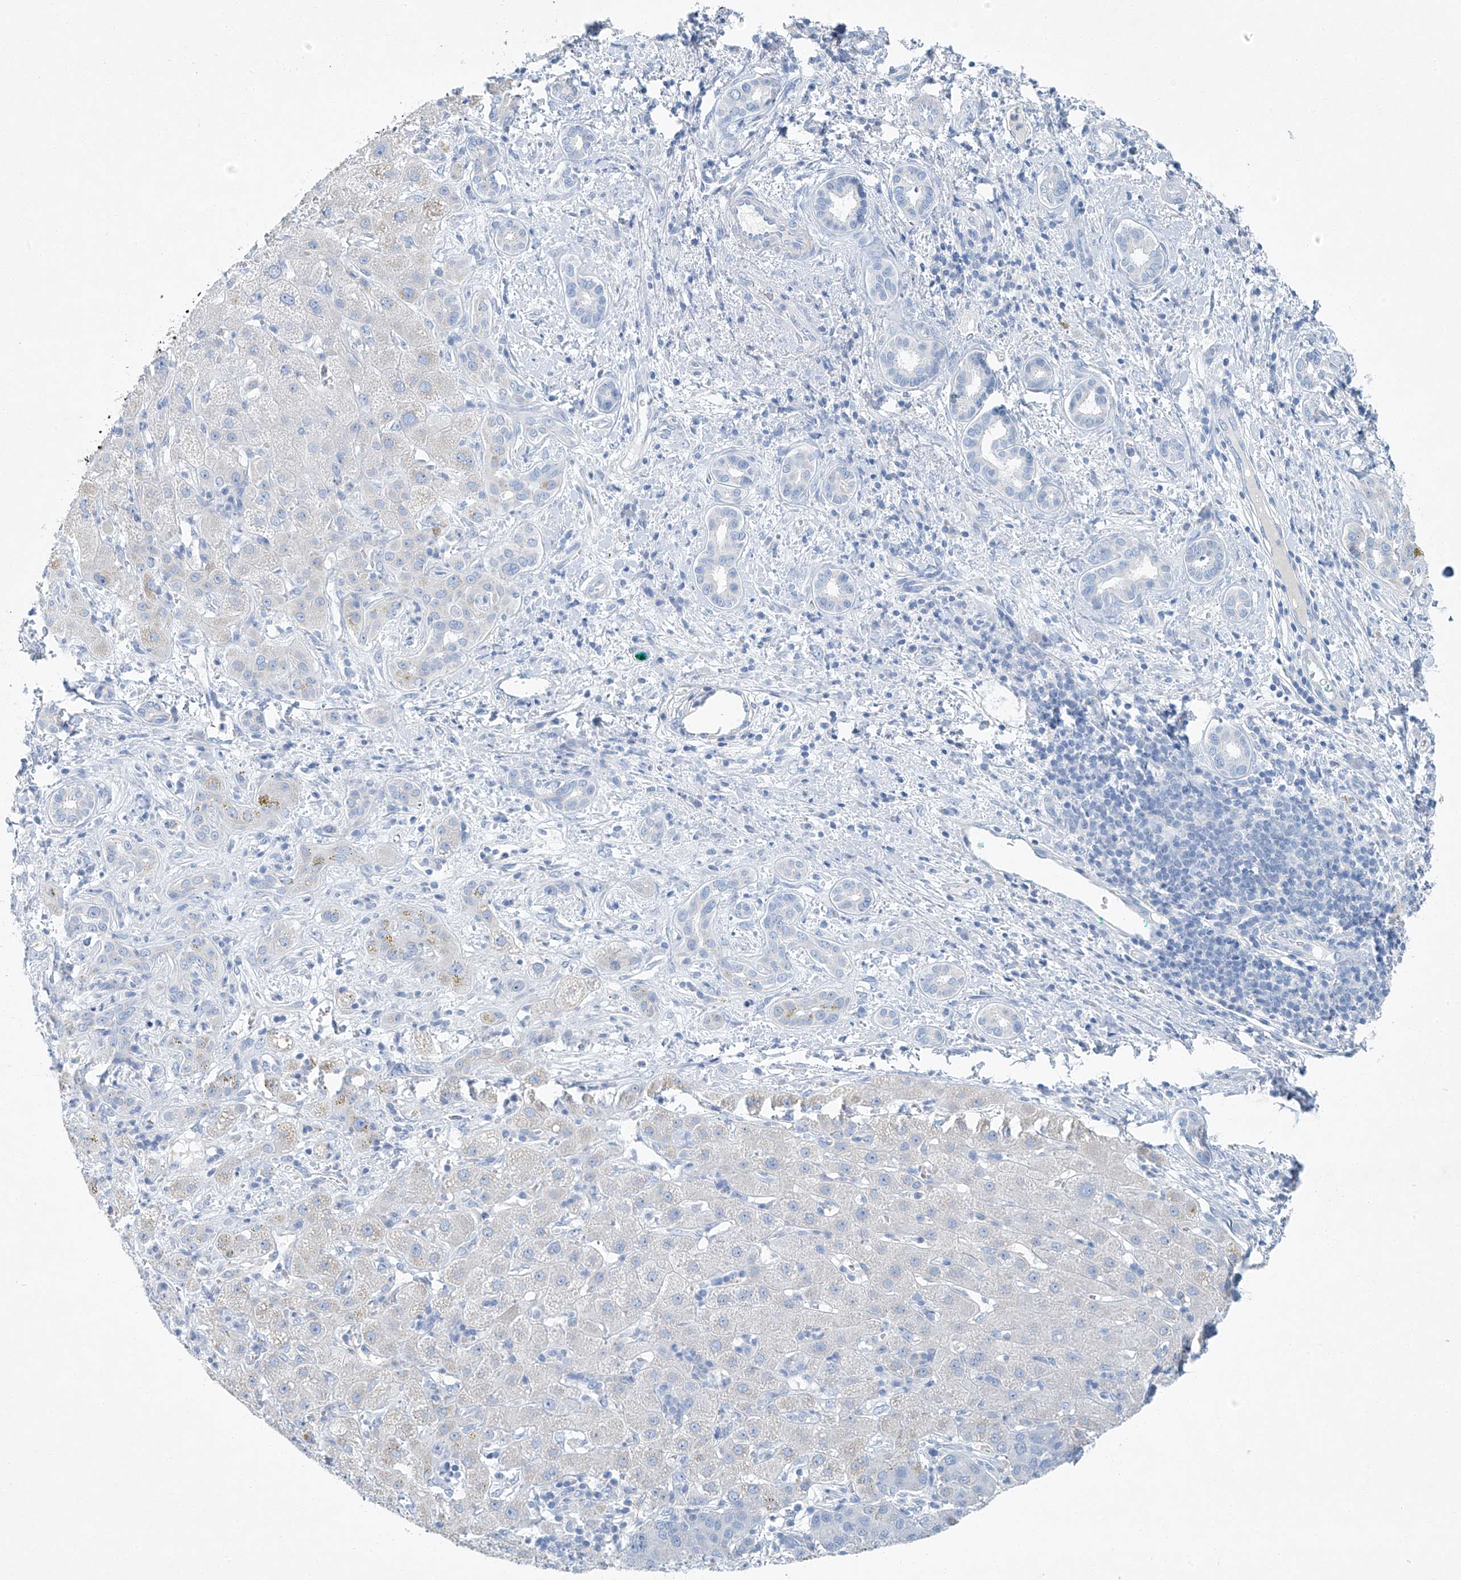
{"staining": {"intensity": "negative", "quantity": "none", "location": "none"}, "tissue": "liver cancer", "cell_type": "Tumor cells", "image_type": "cancer", "snomed": [{"axis": "morphology", "description": "Carcinoma, Hepatocellular, NOS"}, {"axis": "topography", "description": "Liver"}], "caption": "Protein analysis of liver hepatocellular carcinoma demonstrates no significant expression in tumor cells.", "gene": "C1orf87", "patient": {"sex": "male", "age": 65}}